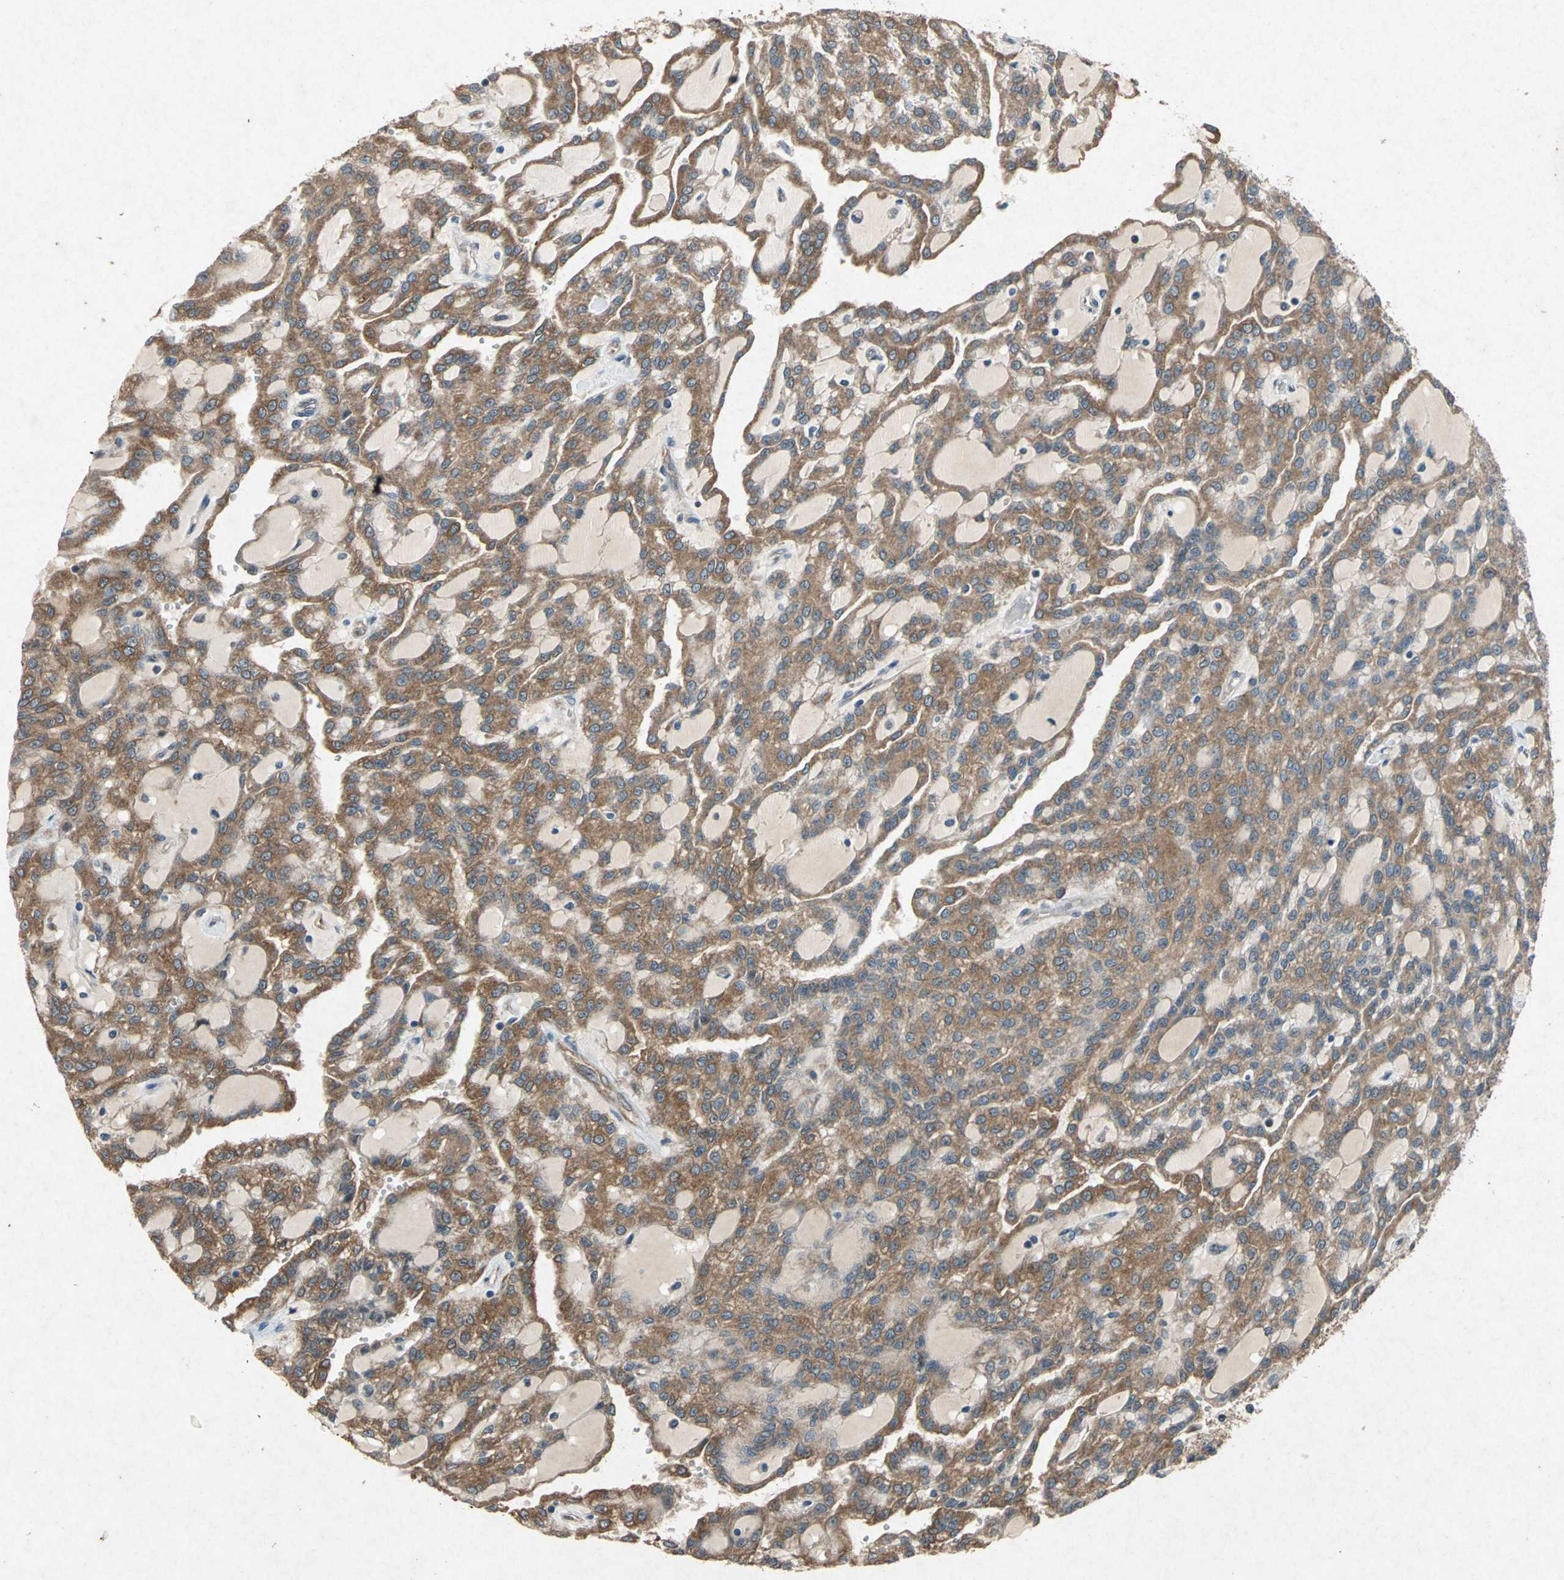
{"staining": {"intensity": "moderate", "quantity": ">75%", "location": "cytoplasmic/membranous"}, "tissue": "renal cancer", "cell_type": "Tumor cells", "image_type": "cancer", "snomed": [{"axis": "morphology", "description": "Adenocarcinoma, NOS"}, {"axis": "topography", "description": "Kidney"}], "caption": "There is medium levels of moderate cytoplasmic/membranous staining in tumor cells of renal cancer (adenocarcinoma), as demonstrated by immunohistochemical staining (brown color).", "gene": "HSP90AB1", "patient": {"sex": "male", "age": 63}}